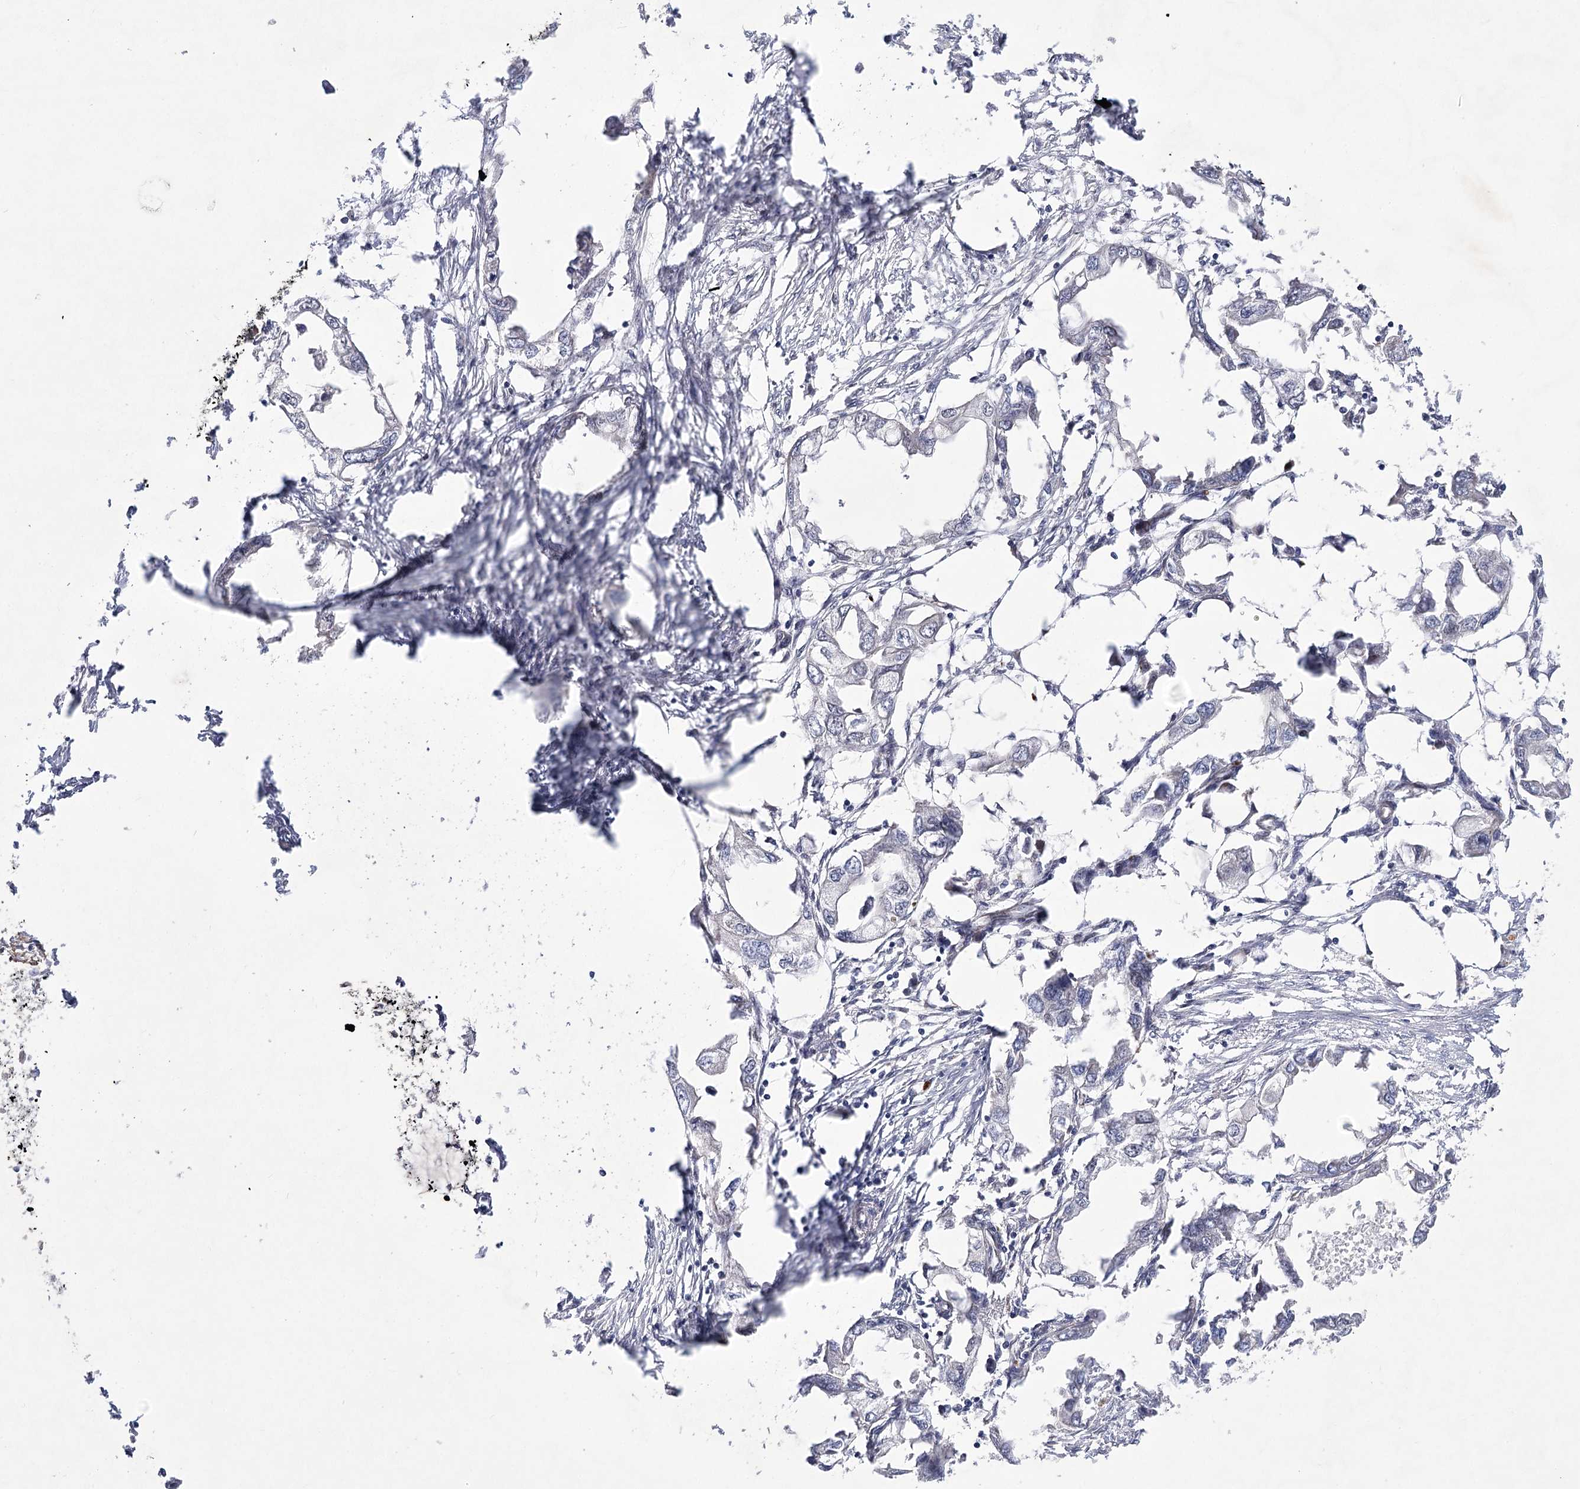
{"staining": {"intensity": "negative", "quantity": "none", "location": "none"}, "tissue": "endometrial cancer", "cell_type": "Tumor cells", "image_type": "cancer", "snomed": [{"axis": "morphology", "description": "Adenocarcinoma, NOS"}, {"axis": "morphology", "description": "Adenocarcinoma, metastatic, NOS"}, {"axis": "topography", "description": "Adipose tissue"}, {"axis": "topography", "description": "Endometrium"}], "caption": "IHC micrograph of human endometrial metastatic adenocarcinoma stained for a protein (brown), which displays no staining in tumor cells. (DAB (3,3'-diaminobenzidine) immunohistochemistry (IHC) with hematoxylin counter stain).", "gene": "ARHGAP32", "patient": {"sex": "female", "age": 67}}